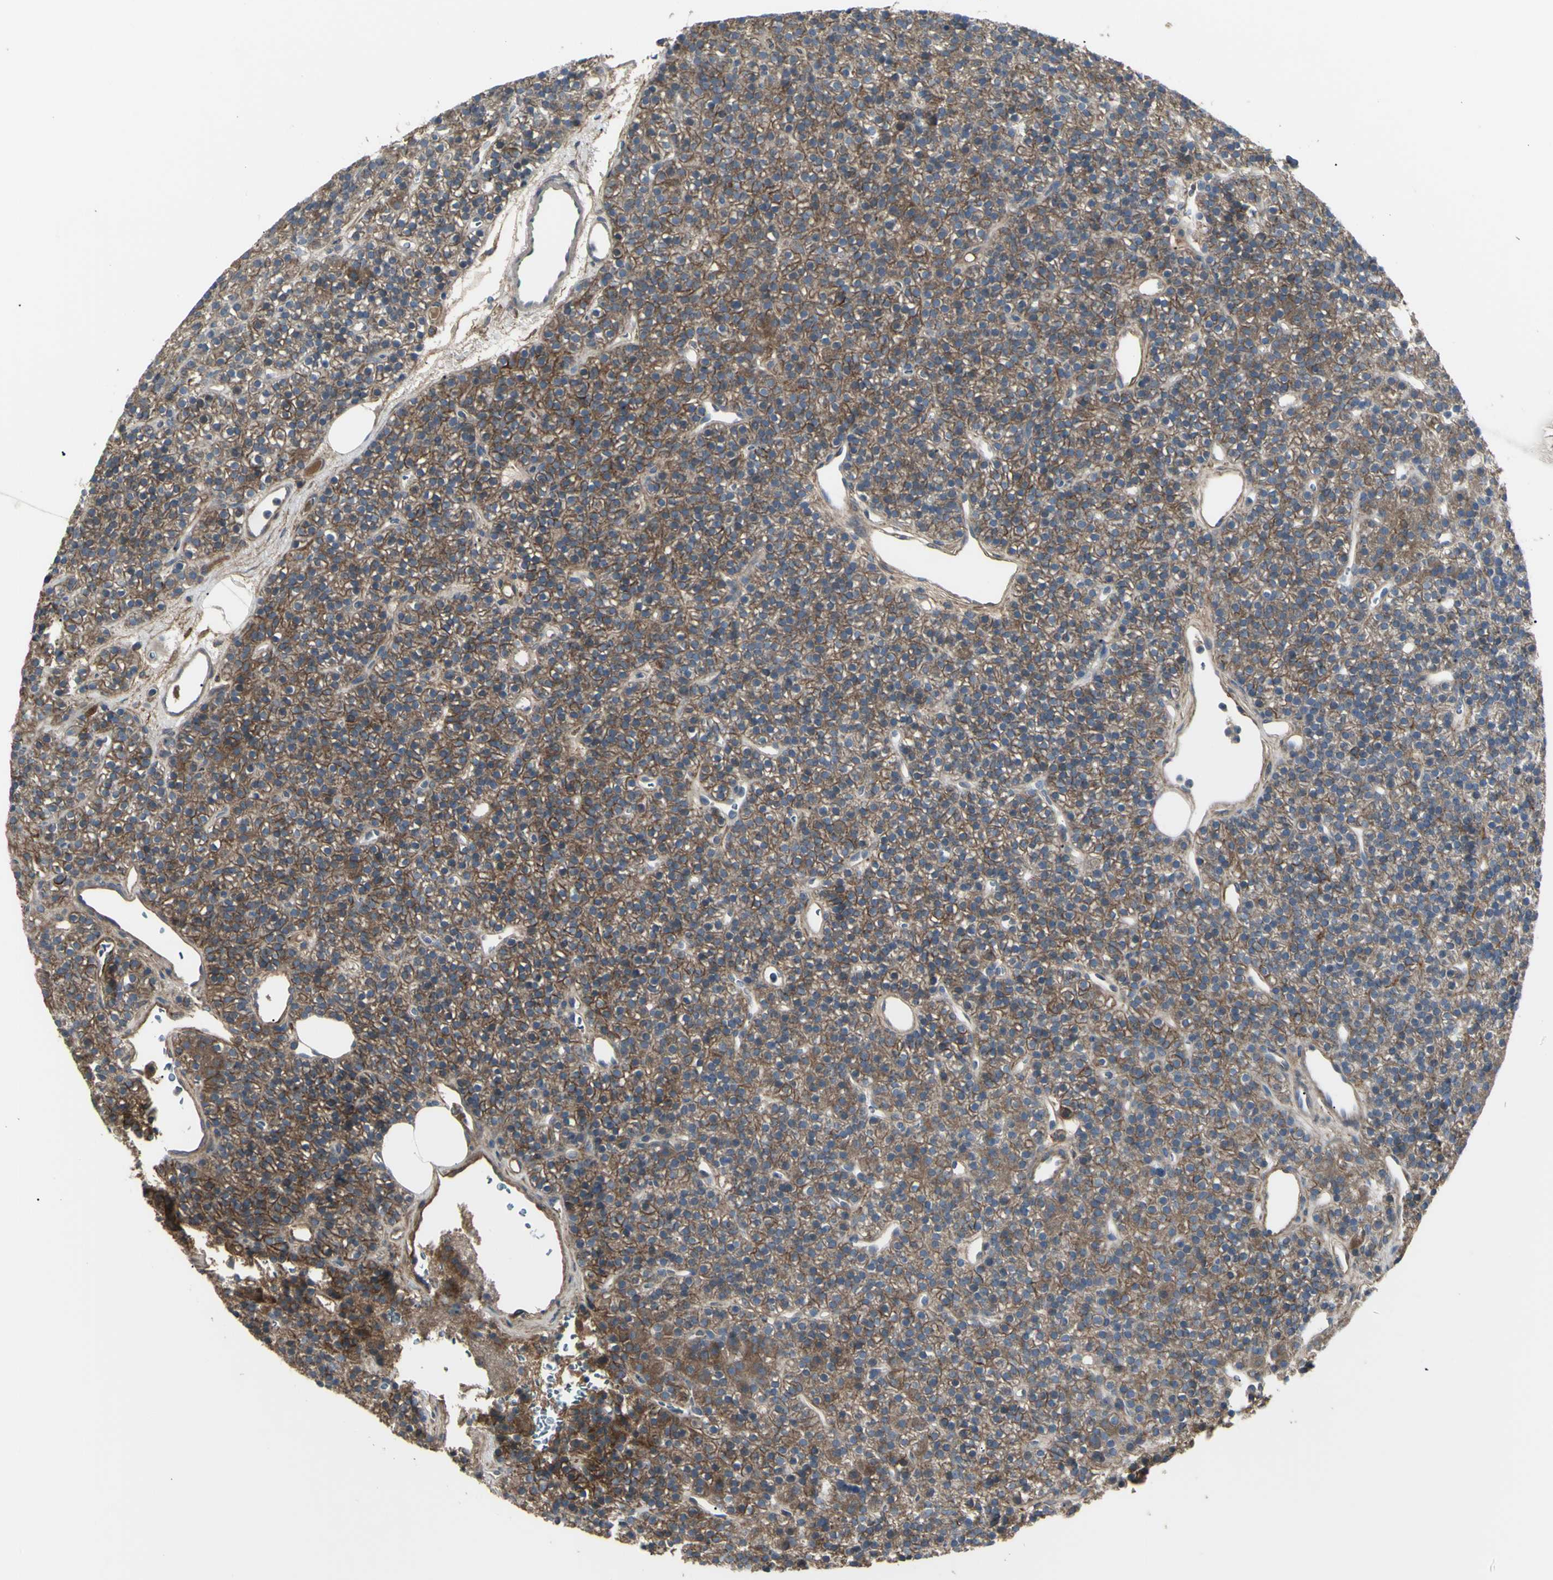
{"staining": {"intensity": "moderate", "quantity": ">75%", "location": "cytoplasmic/membranous"}, "tissue": "parathyroid gland", "cell_type": "Glandular cells", "image_type": "normal", "snomed": [{"axis": "morphology", "description": "Normal tissue, NOS"}, {"axis": "morphology", "description": "Hyperplasia, NOS"}, {"axis": "topography", "description": "Parathyroid gland"}], "caption": "Unremarkable parathyroid gland was stained to show a protein in brown. There is medium levels of moderate cytoplasmic/membranous expression in approximately >75% of glandular cells. The protein of interest is stained brown, and the nuclei are stained in blue (DAB IHC with brightfield microscopy, high magnification).", "gene": "CD276", "patient": {"sex": "male", "age": 44}}